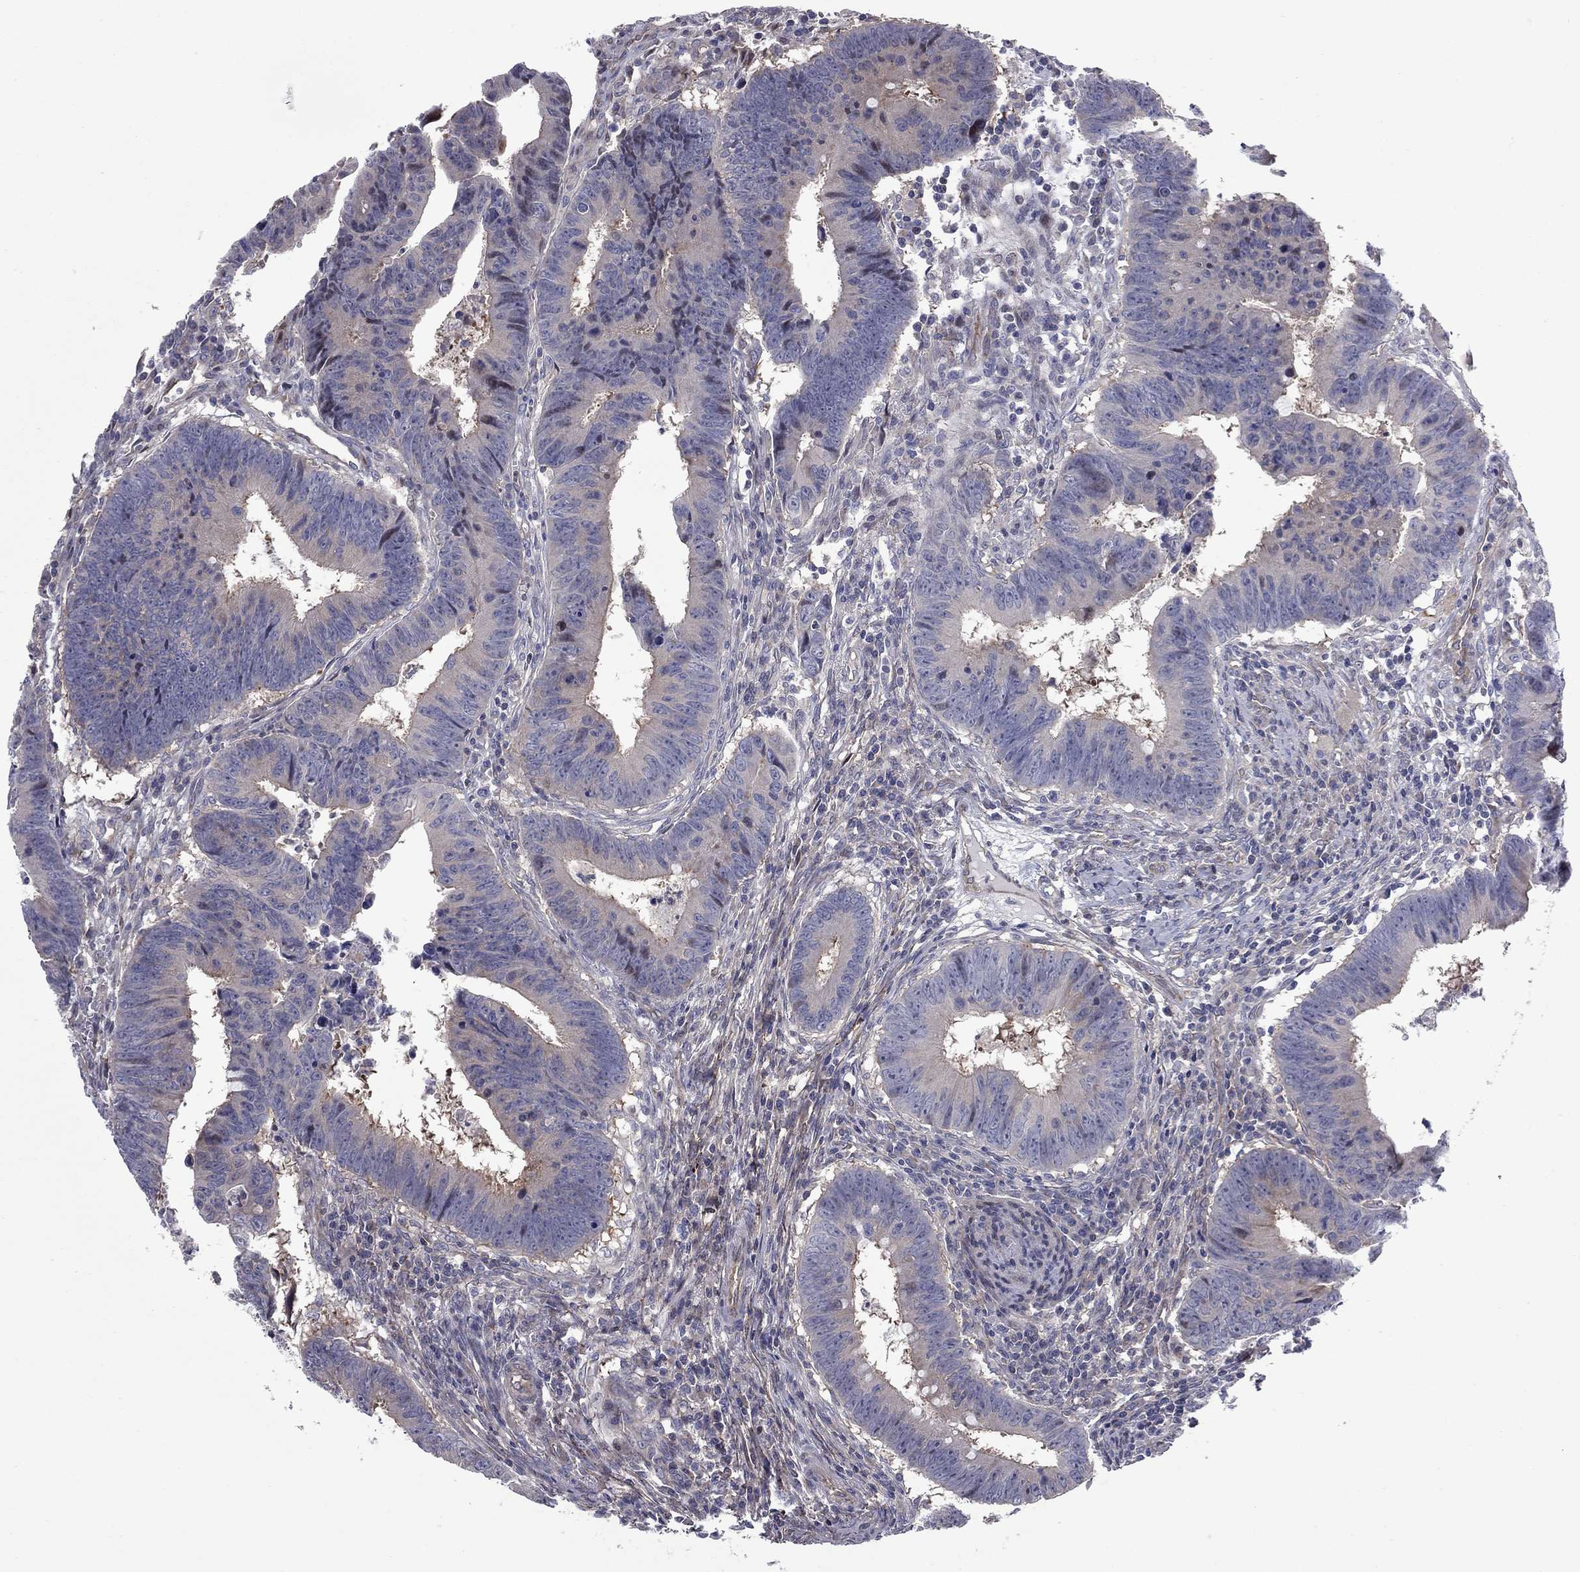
{"staining": {"intensity": "negative", "quantity": "none", "location": "none"}, "tissue": "colorectal cancer", "cell_type": "Tumor cells", "image_type": "cancer", "snomed": [{"axis": "morphology", "description": "Adenocarcinoma, NOS"}, {"axis": "topography", "description": "Colon"}], "caption": "Colorectal cancer was stained to show a protein in brown. There is no significant expression in tumor cells. (Brightfield microscopy of DAB (3,3'-diaminobenzidine) IHC at high magnification).", "gene": "DUSP7", "patient": {"sex": "female", "age": 87}}